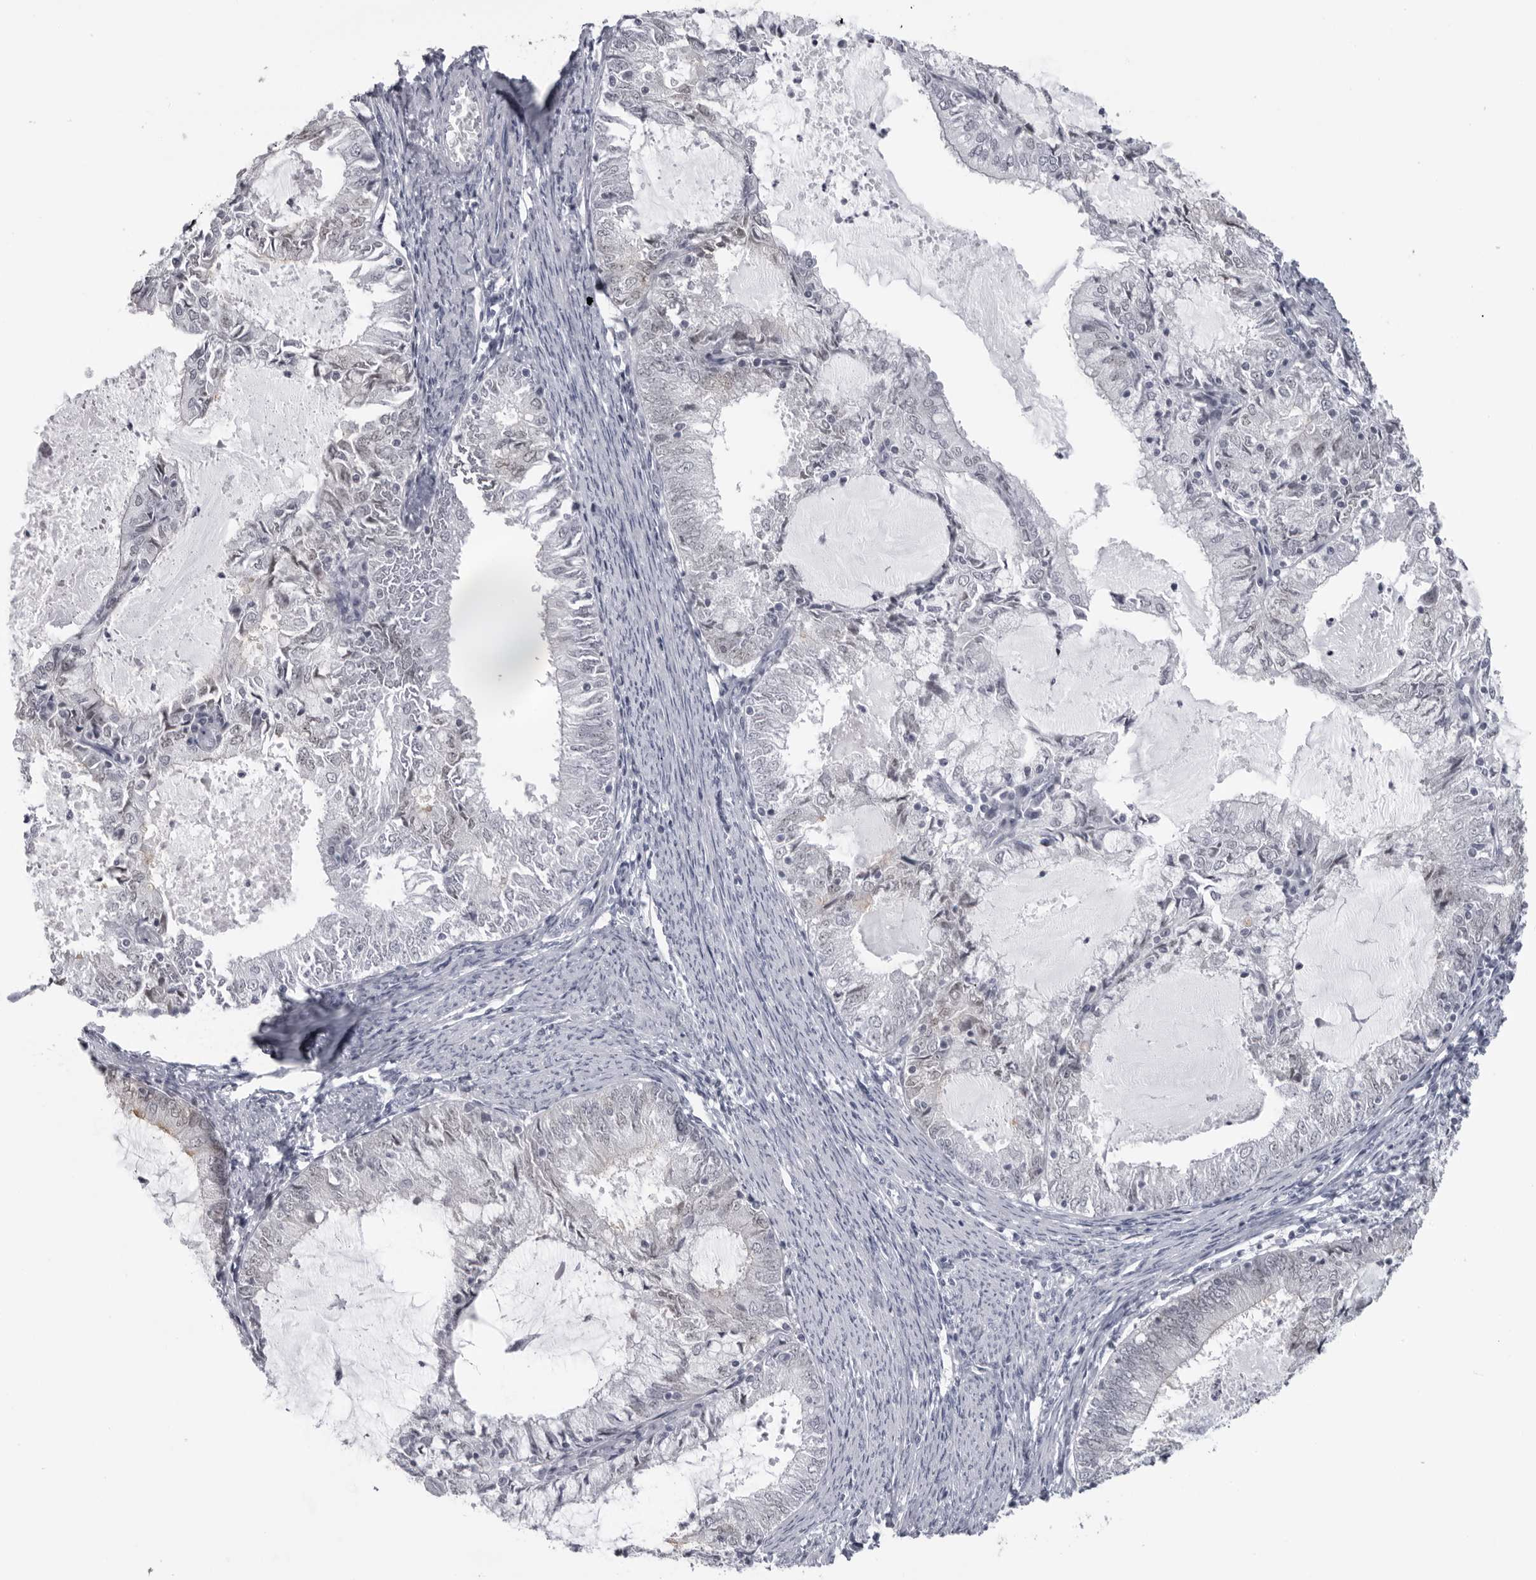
{"staining": {"intensity": "negative", "quantity": "none", "location": "none"}, "tissue": "endometrial cancer", "cell_type": "Tumor cells", "image_type": "cancer", "snomed": [{"axis": "morphology", "description": "Adenocarcinoma, NOS"}, {"axis": "topography", "description": "Endometrium"}], "caption": "IHC image of human adenocarcinoma (endometrial) stained for a protein (brown), which demonstrates no positivity in tumor cells. (Immunohistochemistry (ihc), brightfield microscopy, high magnification).", "gene": "ESPN", "patient": {"sex": "female", "age": 57}}